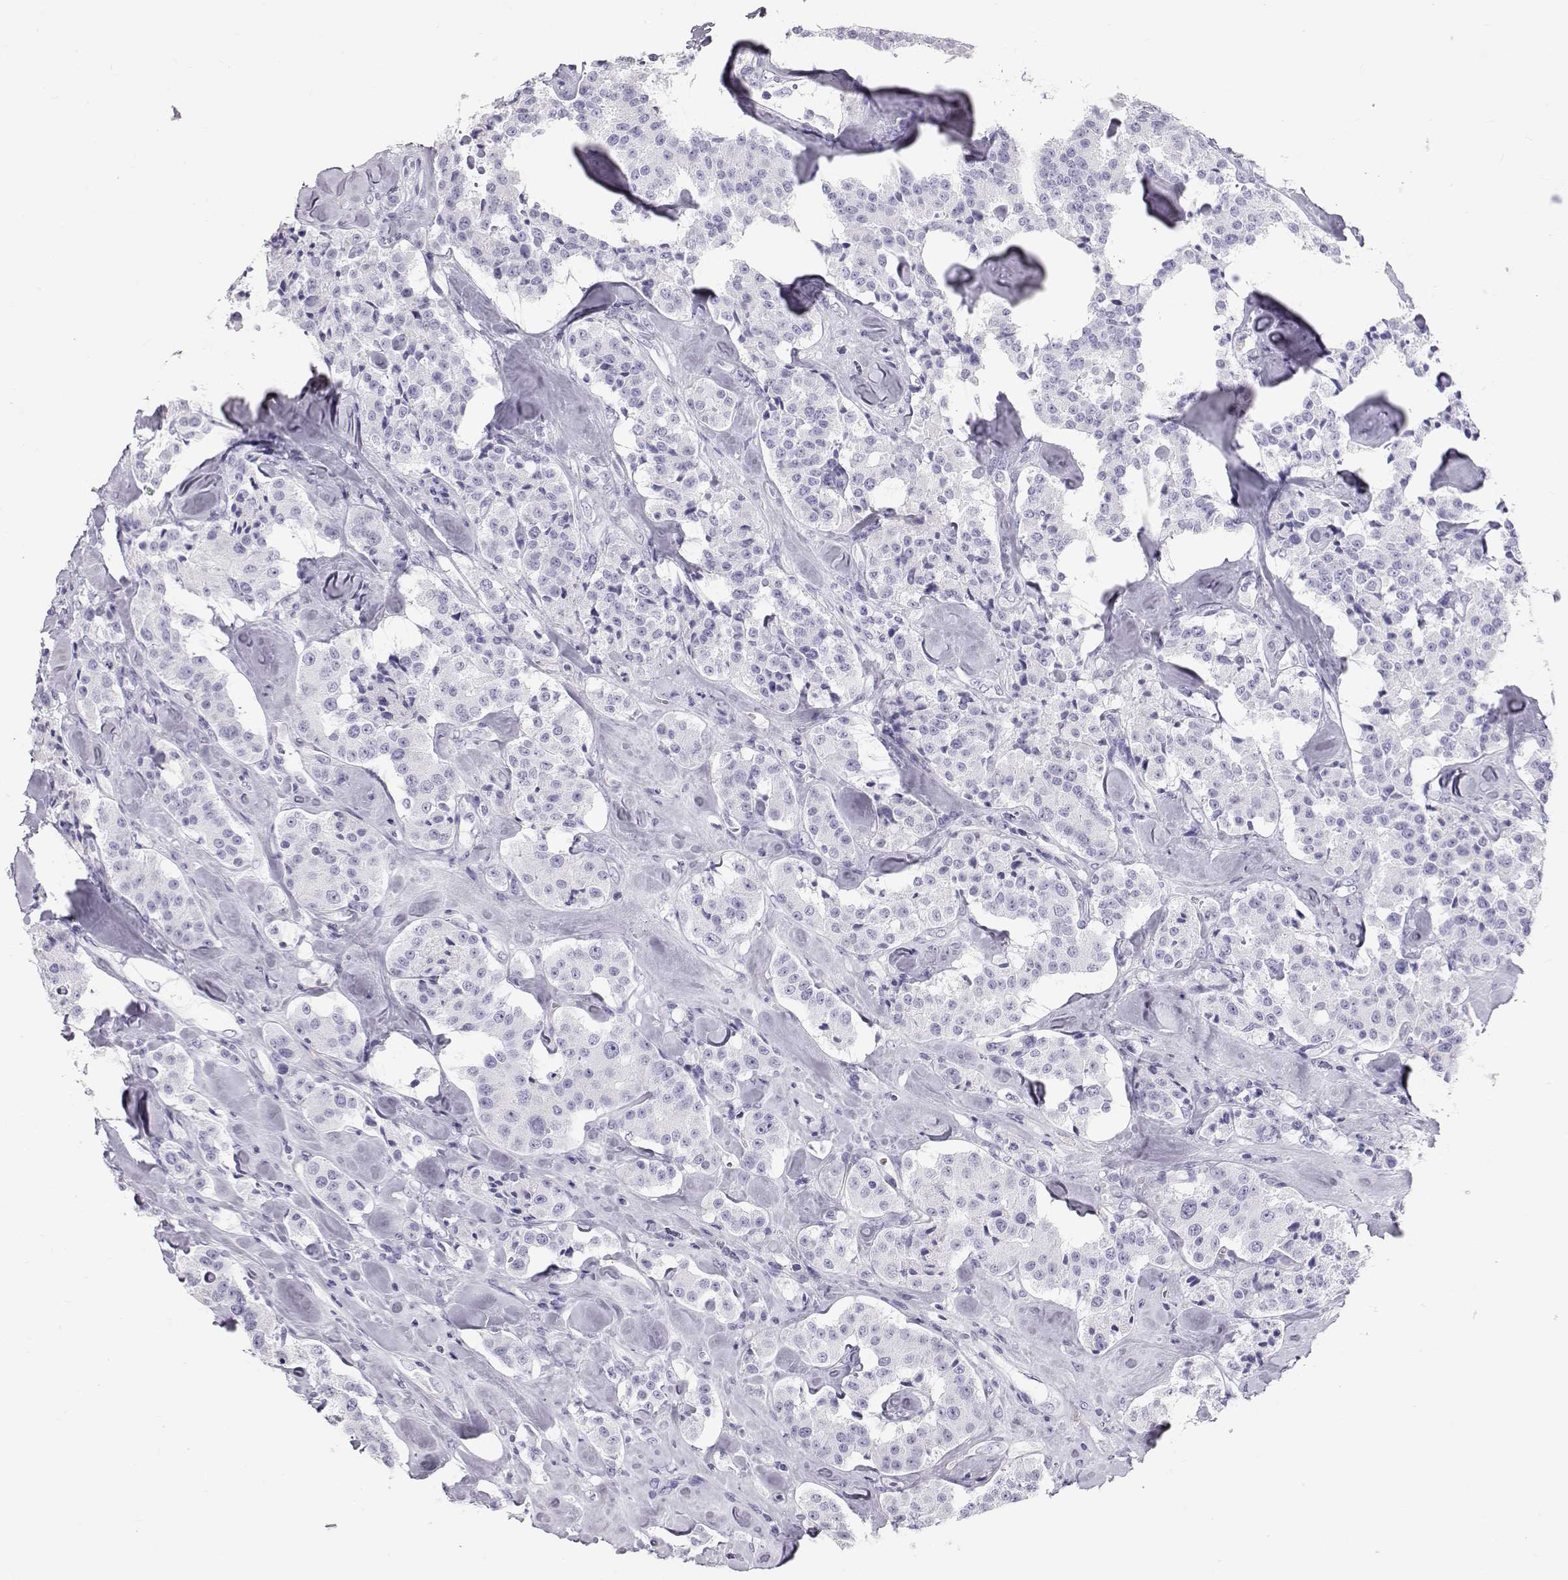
{"staining": {"intensity": "negative", "quantity": "none", "location": "none"}, "tissue": "carcinoid", "cell_type": "Tumor cells", "image_type": "cancer", "snomed": [{"axis": "morphology", "description": "Carcinoid, malignant, NOS"}, {"axis": "topography", "description": "Pancreas"}], "caption": "A high-resolution image shows immunohistochemistry staining of carcinoid, which exhibits no significant staining in tumor cells.", "gene": "RD3", "patient": {"sex": "male", "age": 41}}